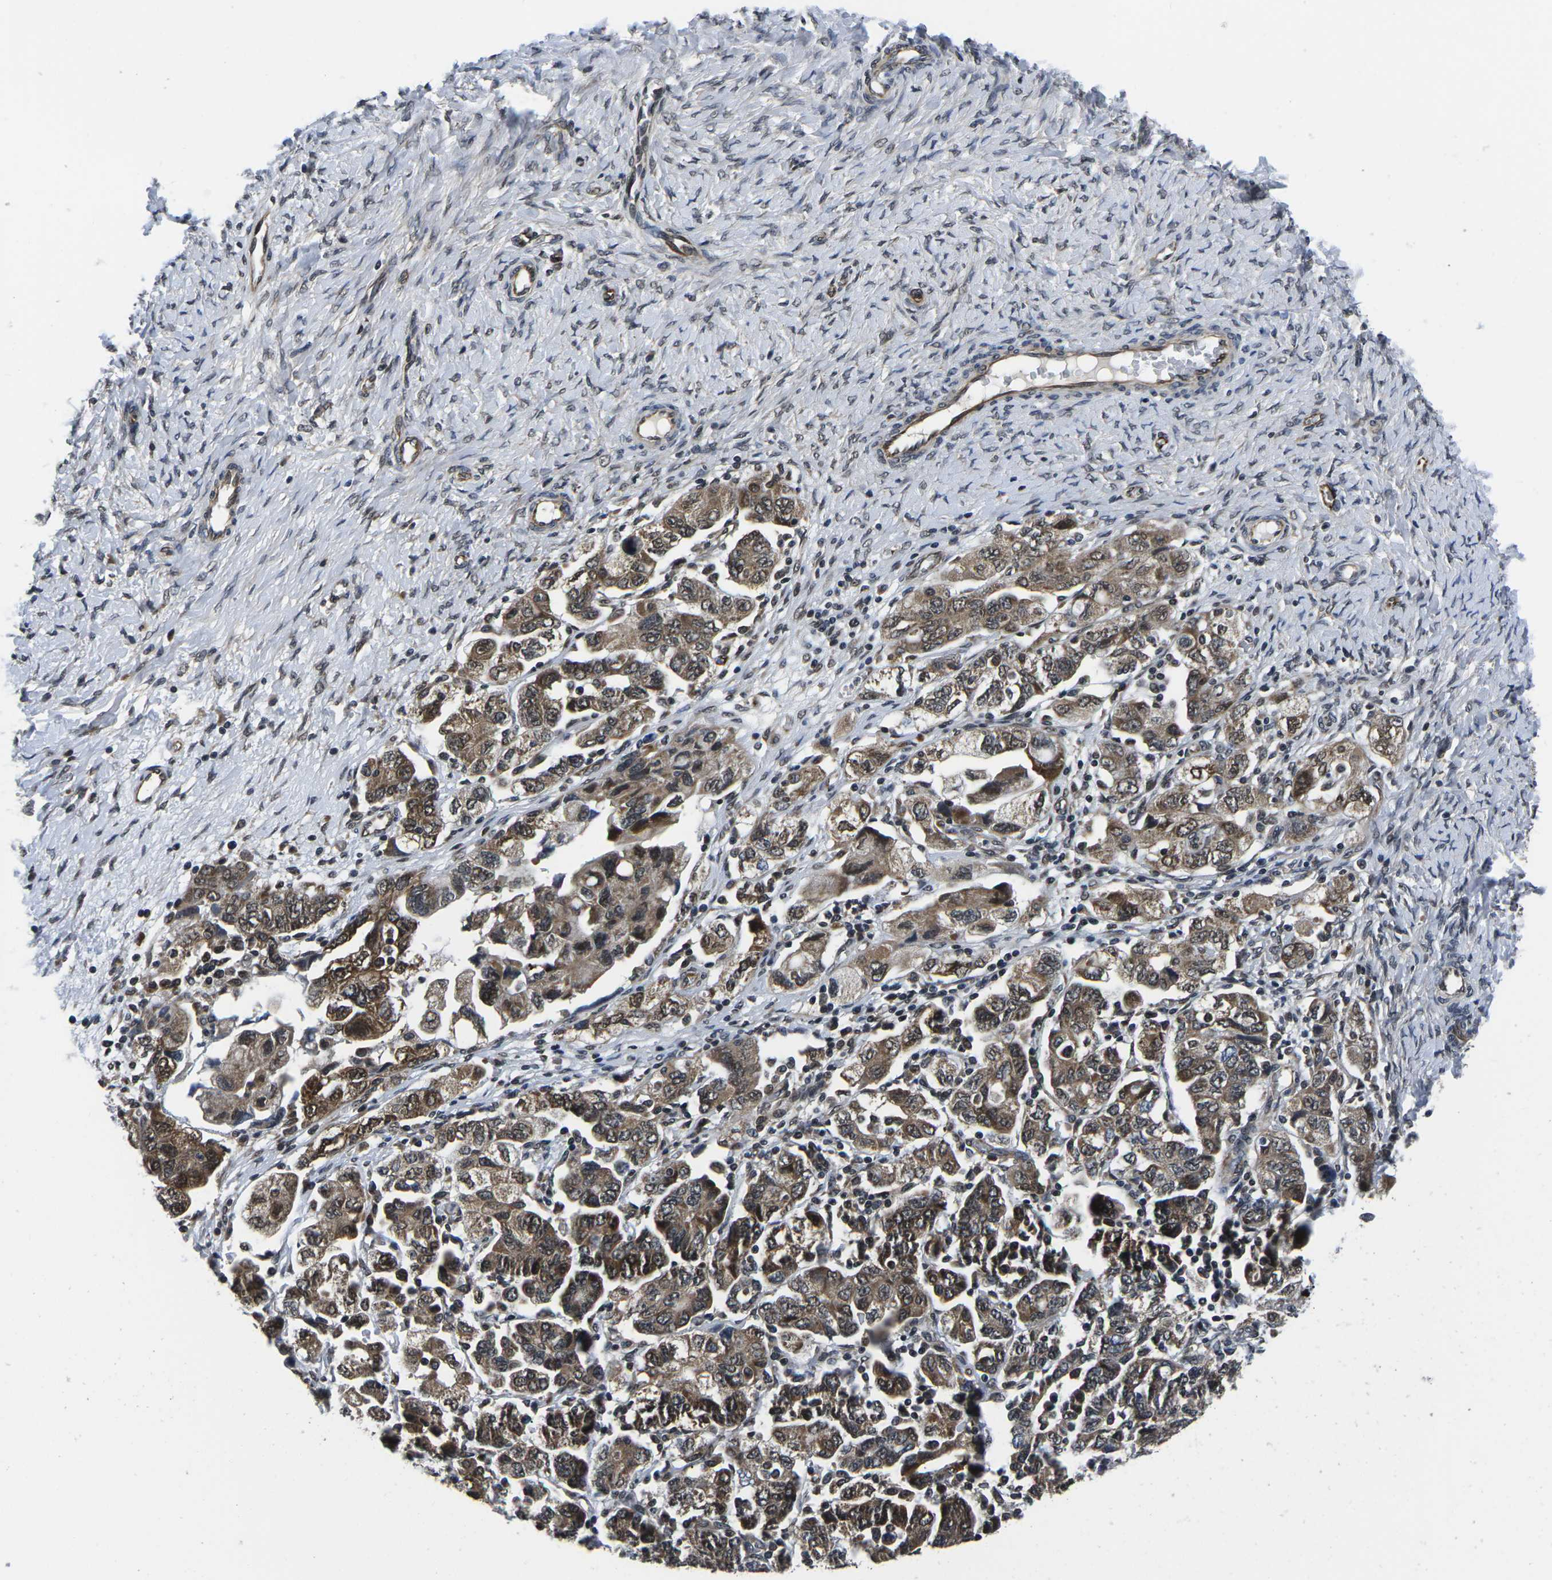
{"staining": {"intensity": "moderate", "quantity": ">75%", "location": "cytoplasmic/membranous,nuclear"}, "tissue": "ovarian cancer", "cell_type": "Tumor cells", "image_type": "cancer", "snomed": [{"axis": "morphology", "description": "Carcinoma, NOS"}, {"axis": "morphology", "description": "Cystadenocarcinoma, serous, NOS"}, {"axis": "topography", "description": "Ovary"}], "caption": "A medium amount of moderate cytoplasmic/membranous and nuclear positivity is appreciated in approximately >75% of tumor cells in ovarian carcinoma tissue.", "gene": "CCNE1", "patient": {"sex": "female", "age": 69}}